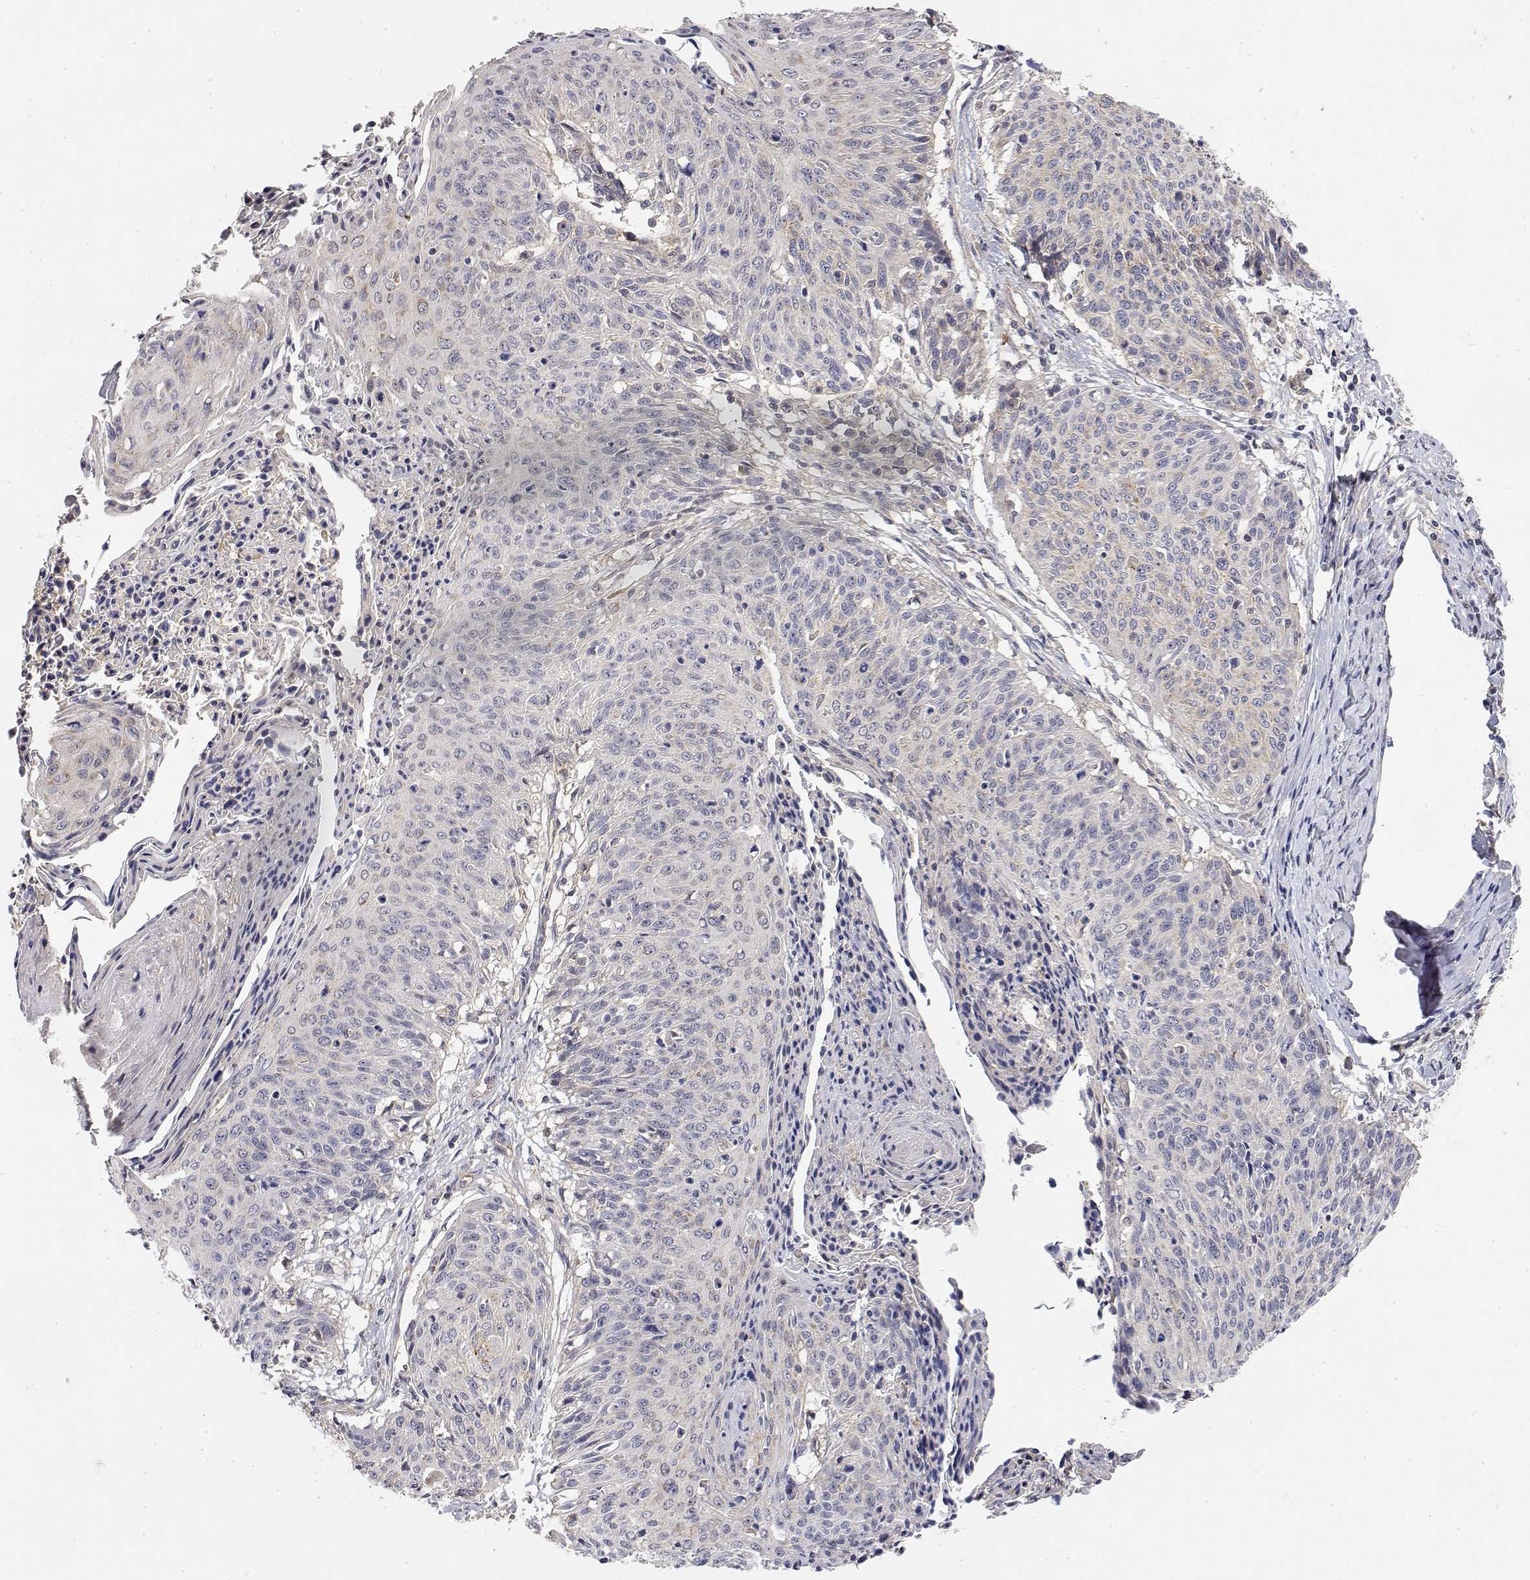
{"staining": {"intensity": "negative", "quantity": "none", "location": "none"}, "tissue": "cervical cancer", "cell_type": "Tumor cells", "image_type": "cancer", "snomed": [{"axis": "morphology", "description": "Squamous cell carcinoma, NOS"}, {"axis": "topography", "description": "Cervix"}], "caption": "IHC micrograph of neoplastic tissue: human cervical squamous cell carcinoma stained with DAB (3,3'-diaminobenzidine) reveals no significant protein expression in tumor cells.", "gene": "LONRF3", "patient": {"sex": "female", "age": 45}}